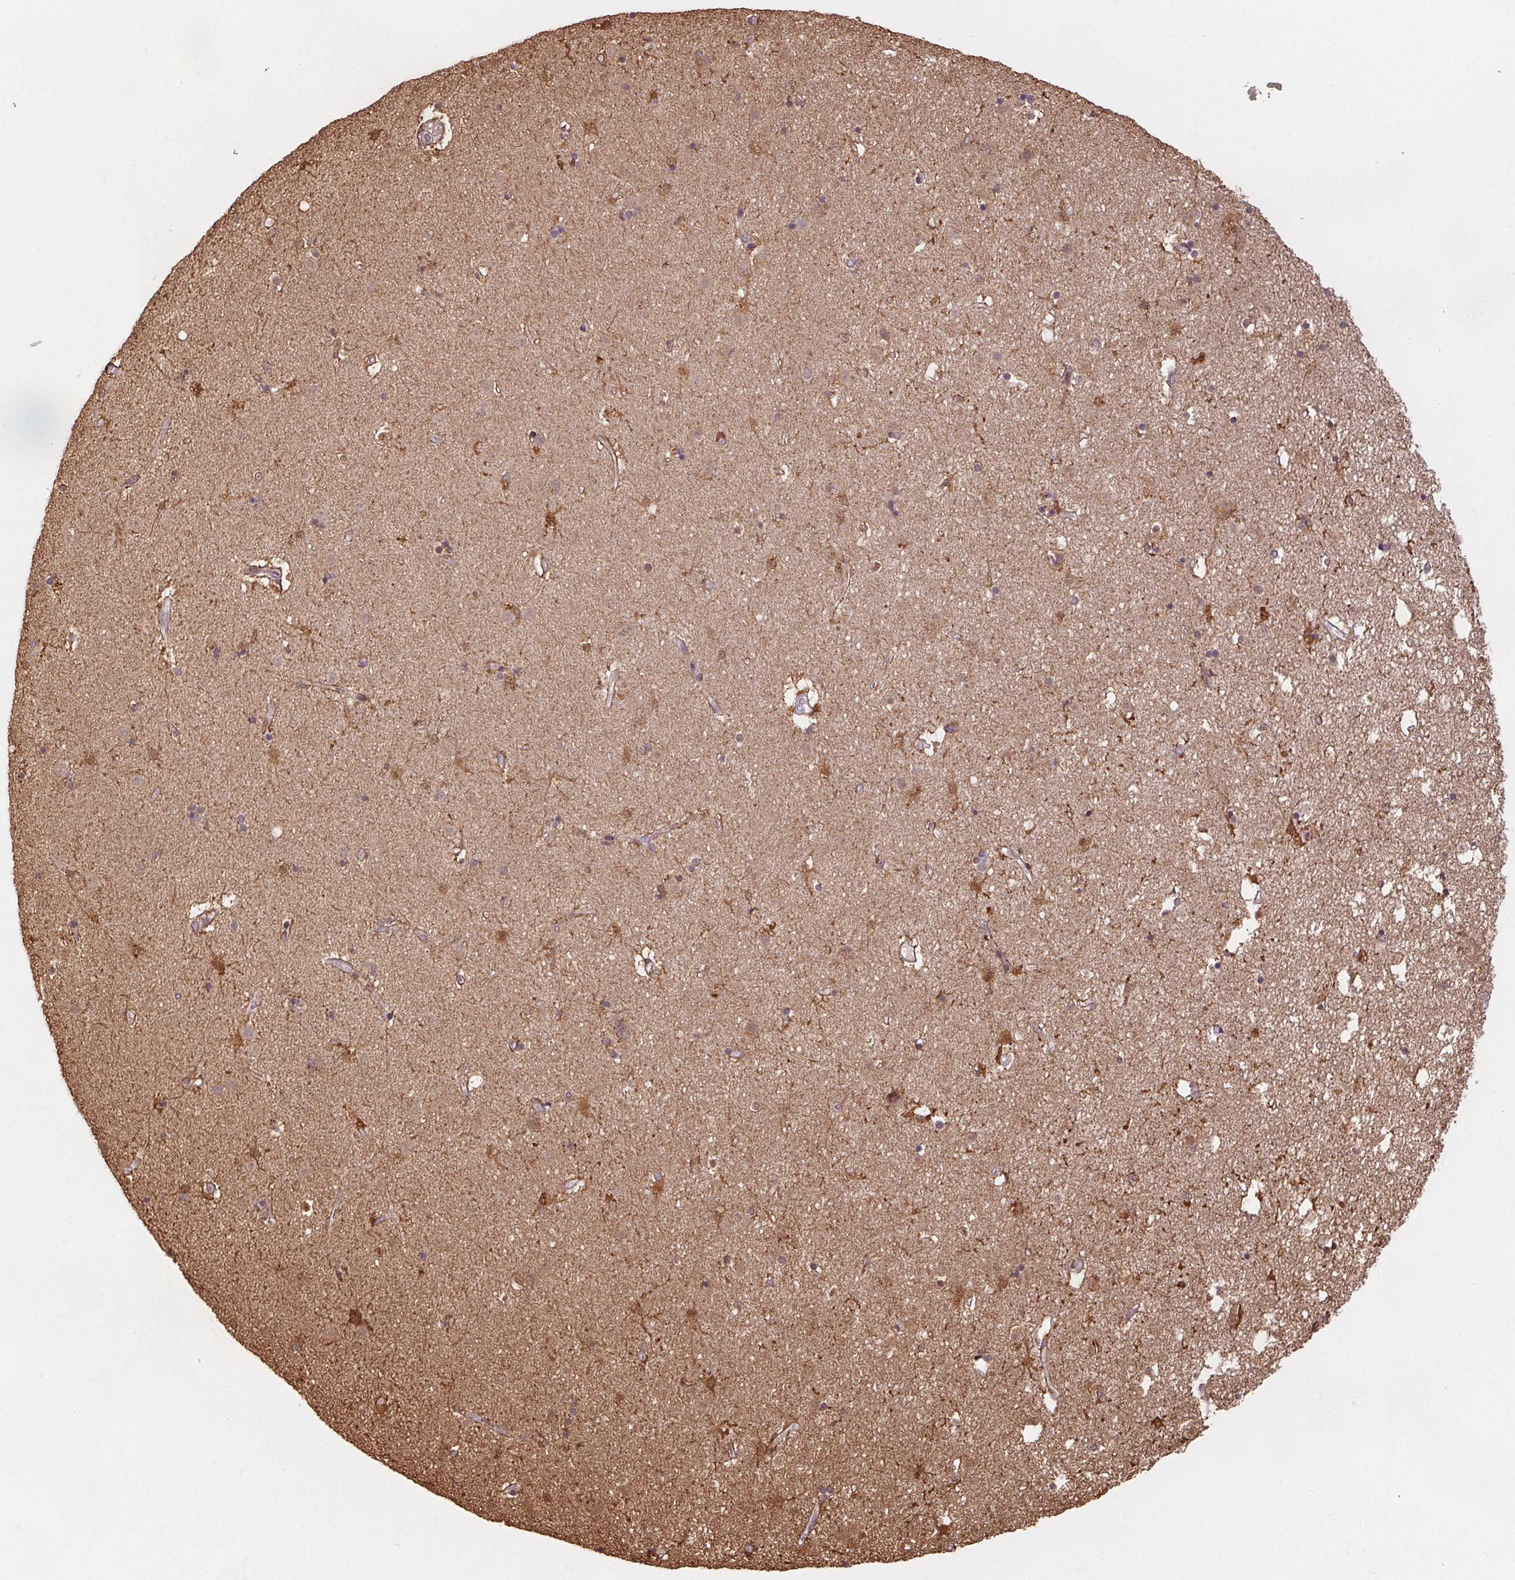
{"staining": {"intensity": "negative", "quantity": "none", "location": "none"}, "tissue": "caudate", "cell_type": "Glial cells", "image_type": "normal", "snomed": [{"axis": "morphology", "description": "Normal tissue, NOS"}, {"axis": "topography", "description": "Lateral ventricle wall"}], "caption": "This image is of normal caudate stained with immunohistochemistry (IHC) to label a protein in brown with the nuclei are counter-stained blue. There is no expression in glial cells.", "gene": "ENO1", "patient": {"sex": "female", "age": 71}}